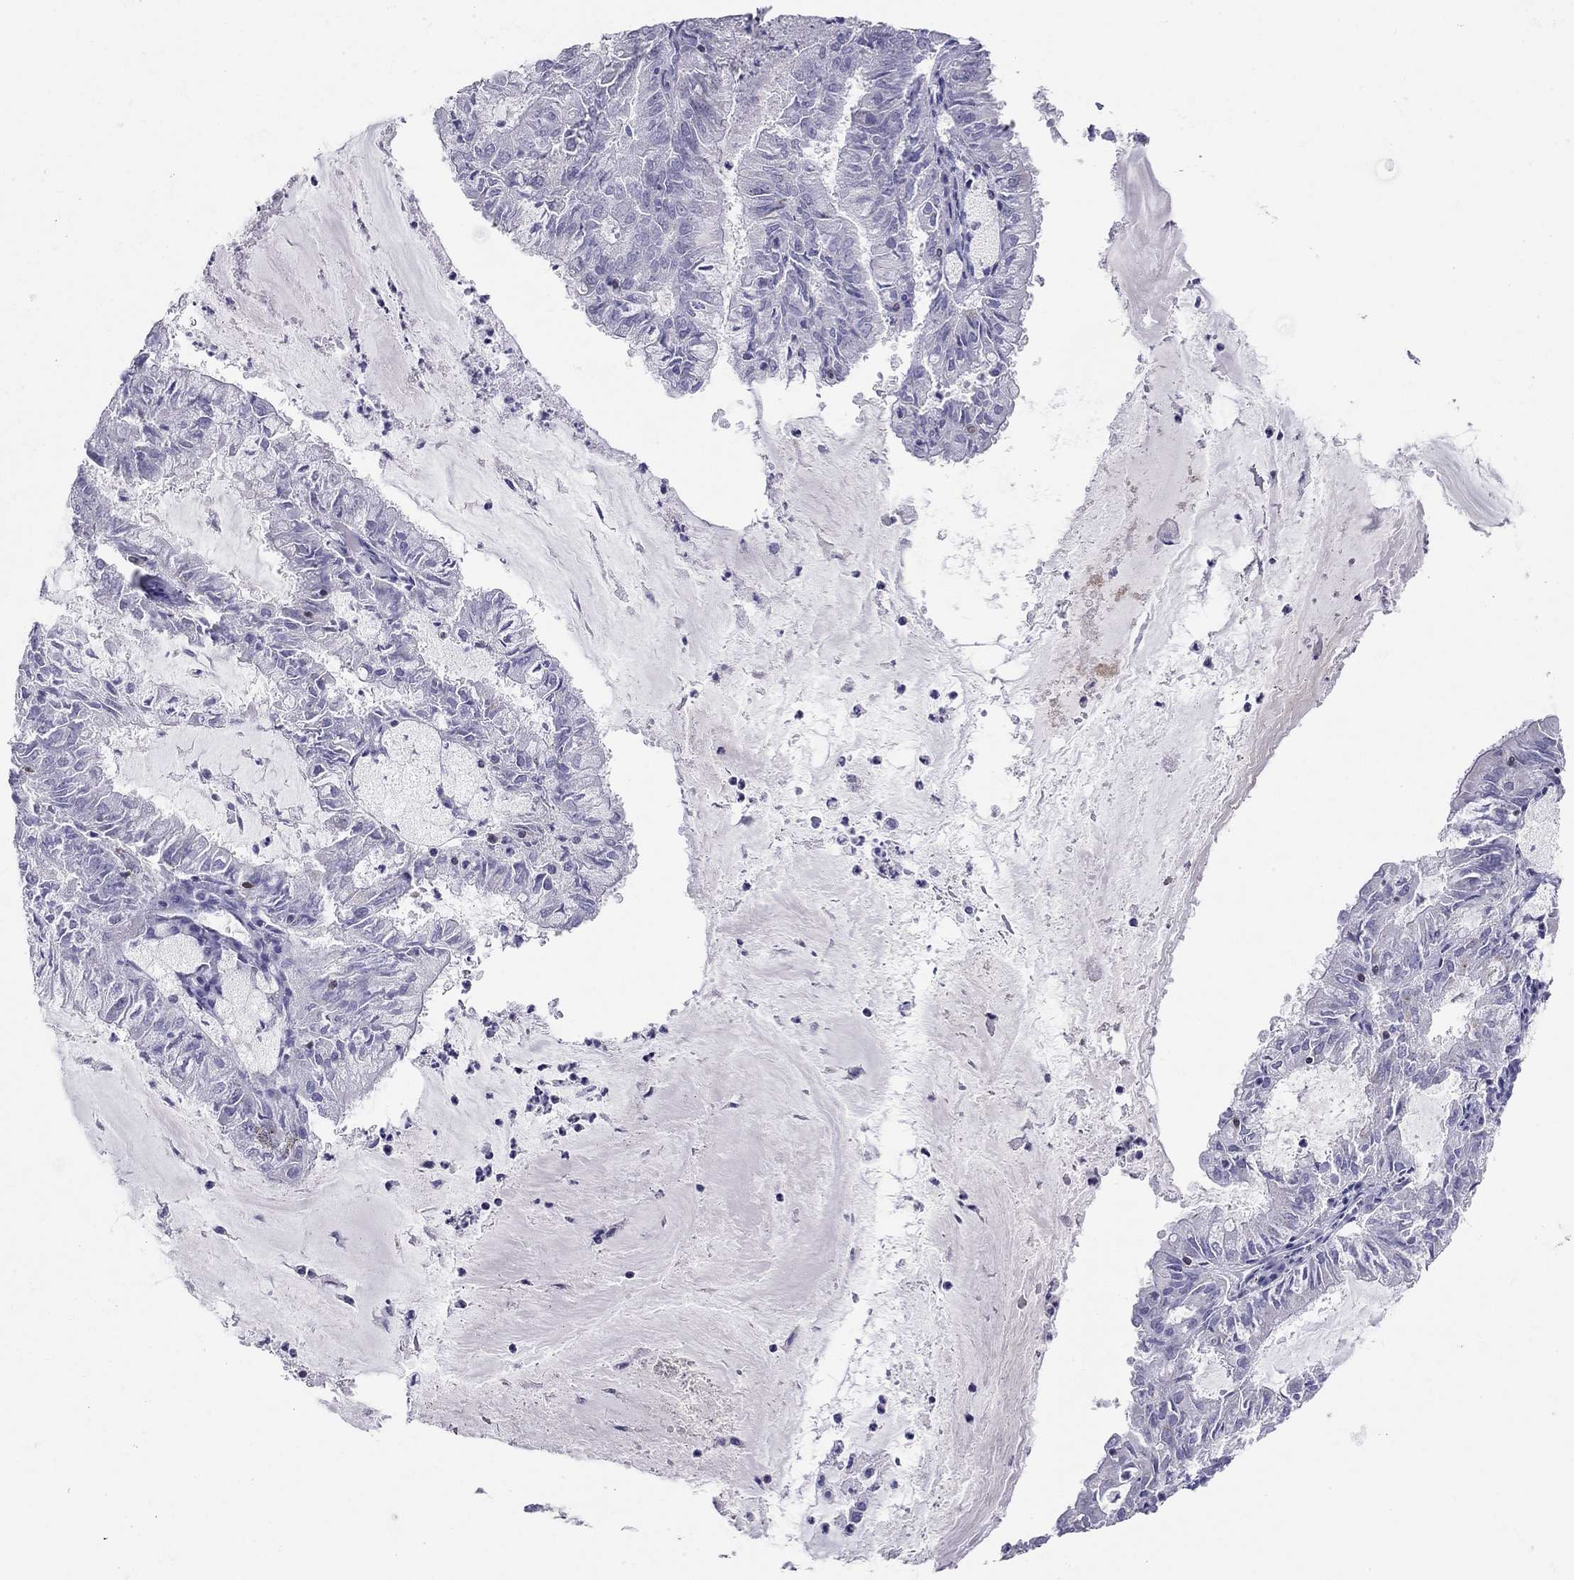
{"staining": {"intensity": "negative", "quantity": "none", "location": "none"}, "tissue": "endometrial cancer", "cell_type": "Tumor cells", "image_type": "cancer", "snomed": [{"axis": "morphology", "description": "Adenocarcinoma, NOS"}, {"axis": "topography", "description": "Endometrium"}], "caption": "The histopathology image reveals no significant staining in tumor cells of endometrial adenocarcinoma.", "gene": "SH2D2A", "patient": {"sex": "female", "age": 57}}